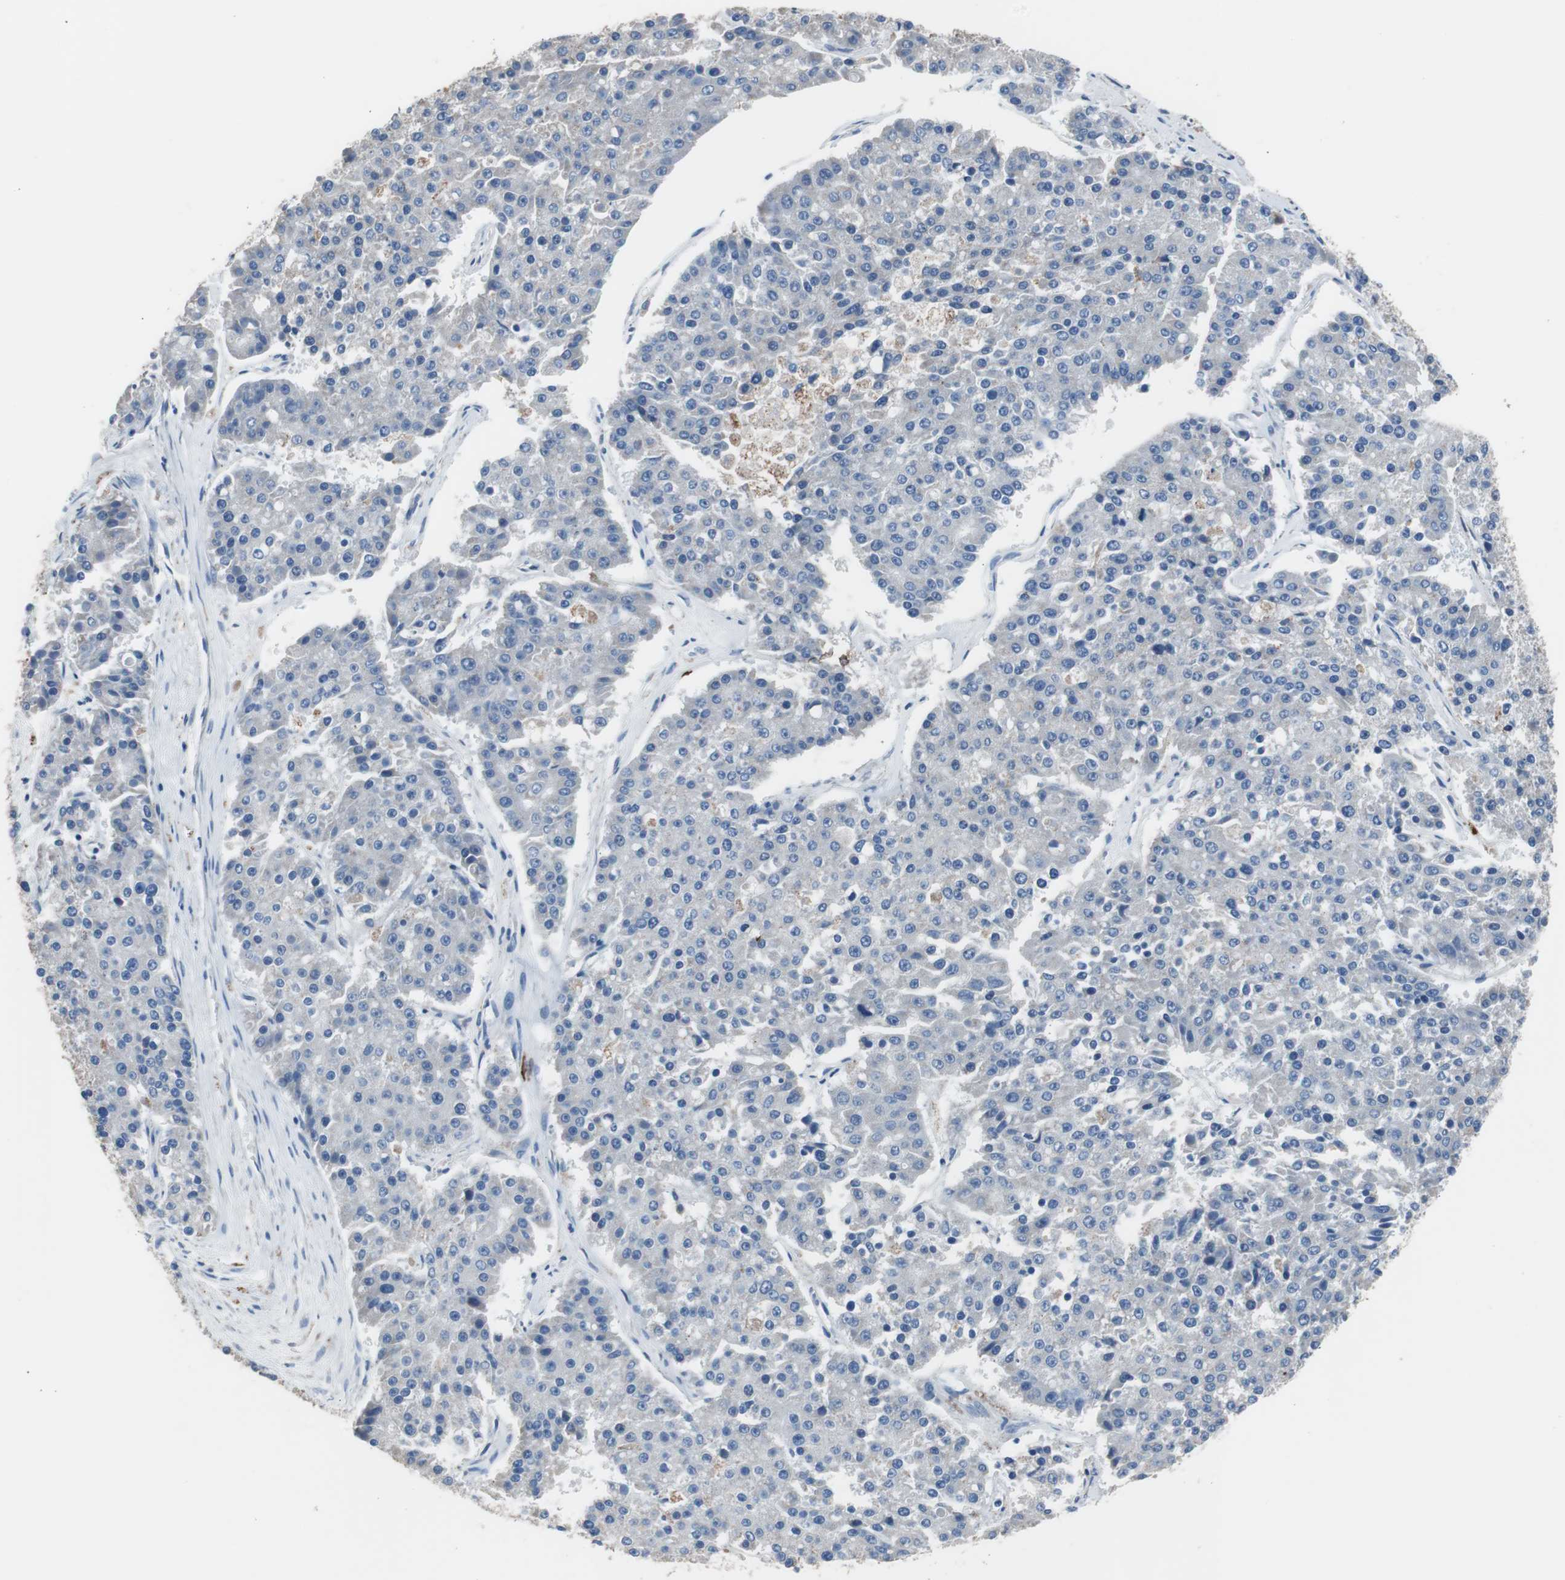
{"staining": {"intensity": "negative", "quantity": "none", "location": "none"}, "tissue": "pancreatic cancer", "cell_type": "Tumor cells", "image_type": "cancer", "snomed": [{"axis": "morphology", "description": "Adenocarcinoma, NOS"}, {"axis": "topography", "description": "Pancreas"}], "caption": "Immunohistochemistry of human pancreatic adenocarcinoma exhibits no staining in tumor cells.", "gene": "FCGR2B", "patient": {"sex": "male", "age": 50}}